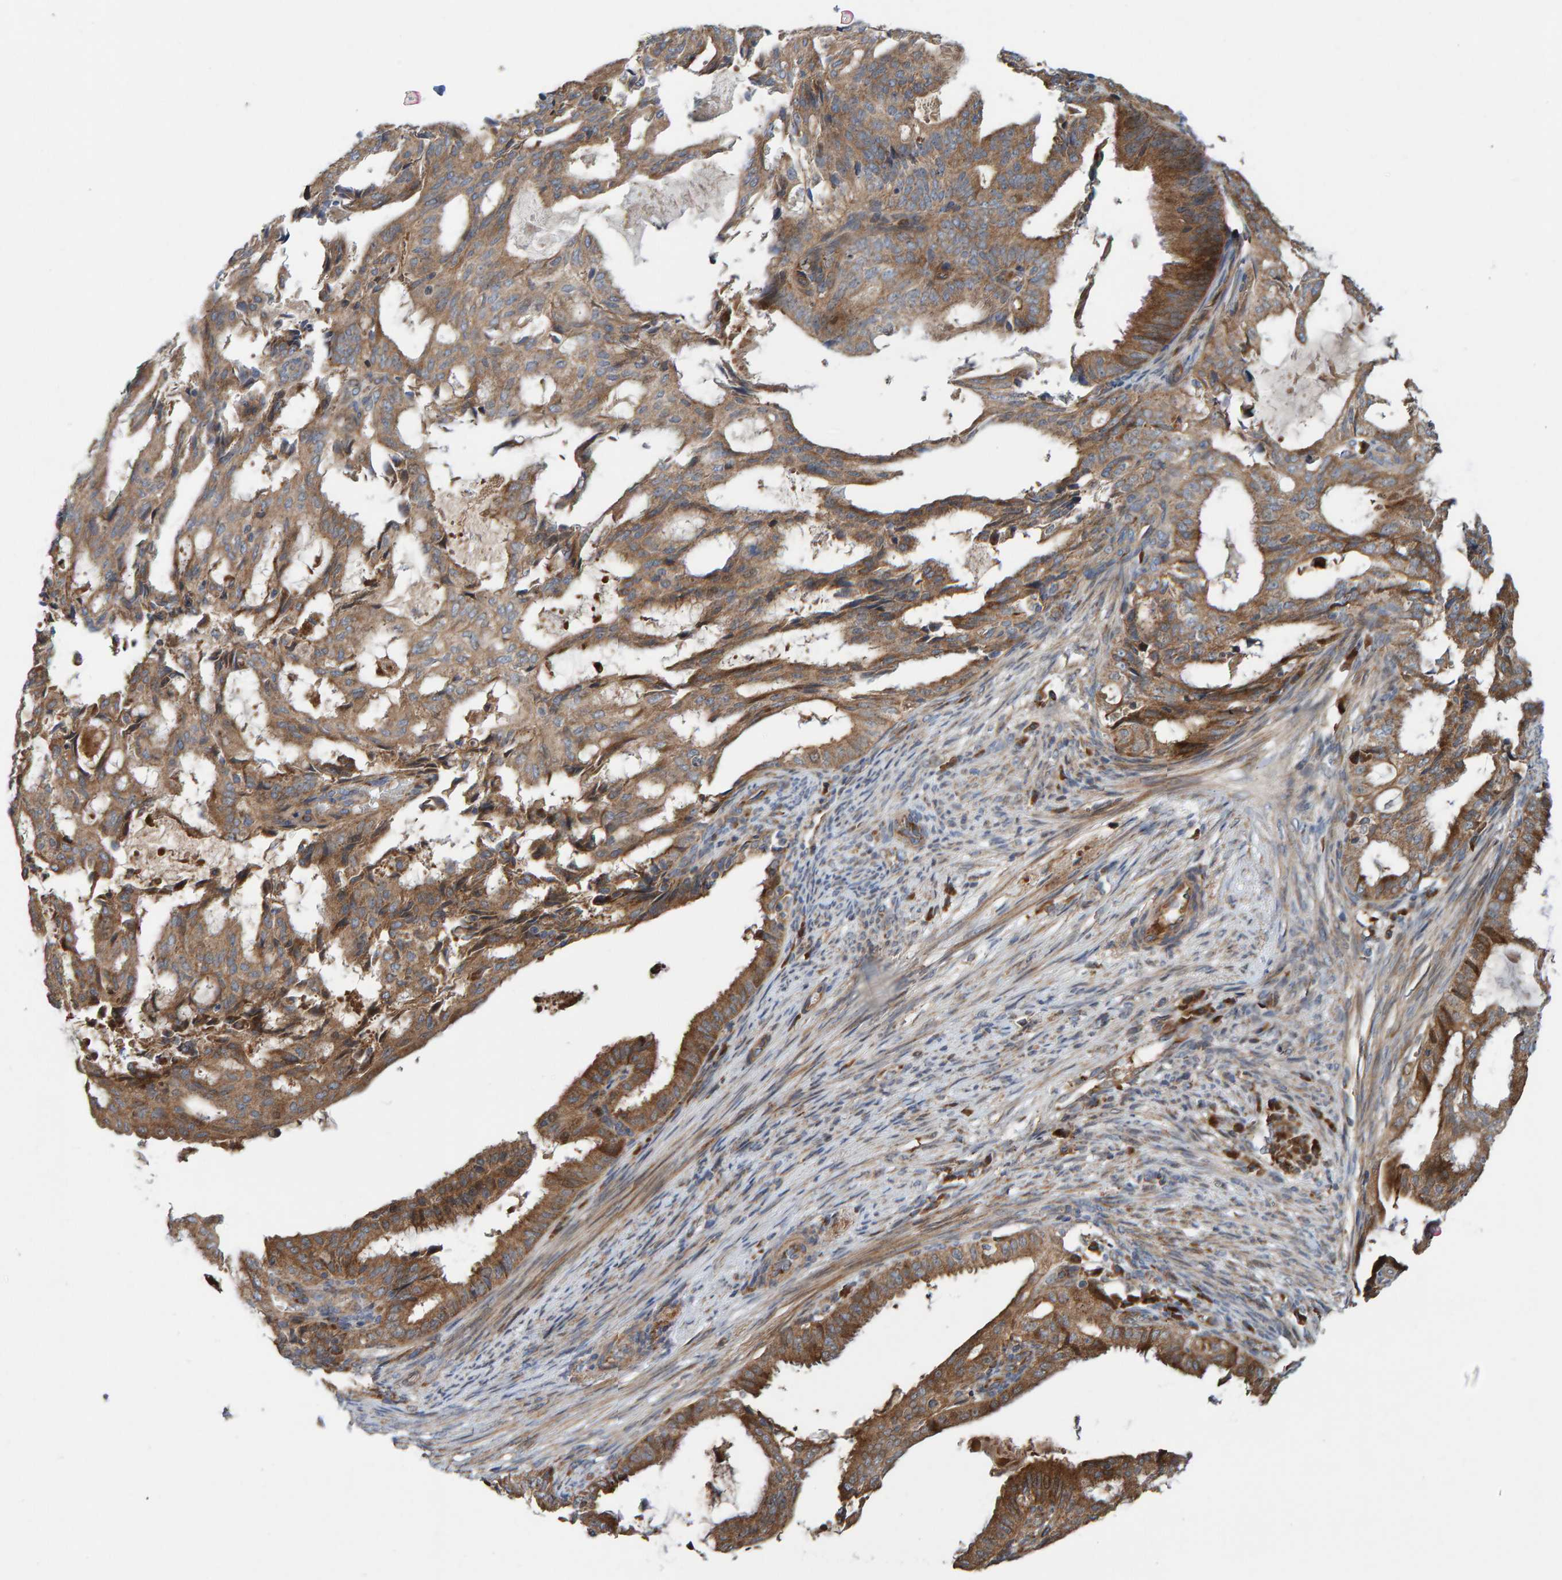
{"staining": {"intensity": "moderate", "quantity": ">75%", "location": "cytoplasmic/membranous"}, "tissue": "endometrial cancer", "cell_type": "Tumor cells", "image_type": "cancer", "snomed": [{"axis": "morphology", "description": "Adenocarcinoma, NOS"}, {"axis": "topography", "description": "Endometrium"}], "caption": "A brown stain shows moderate cytoplasmic/membranous positivity of a protein in human adenocarcinoma (endometrial) tumor cells.", "gene": "KIAA0753", "patient": {"sex": "female", "age": 58}}